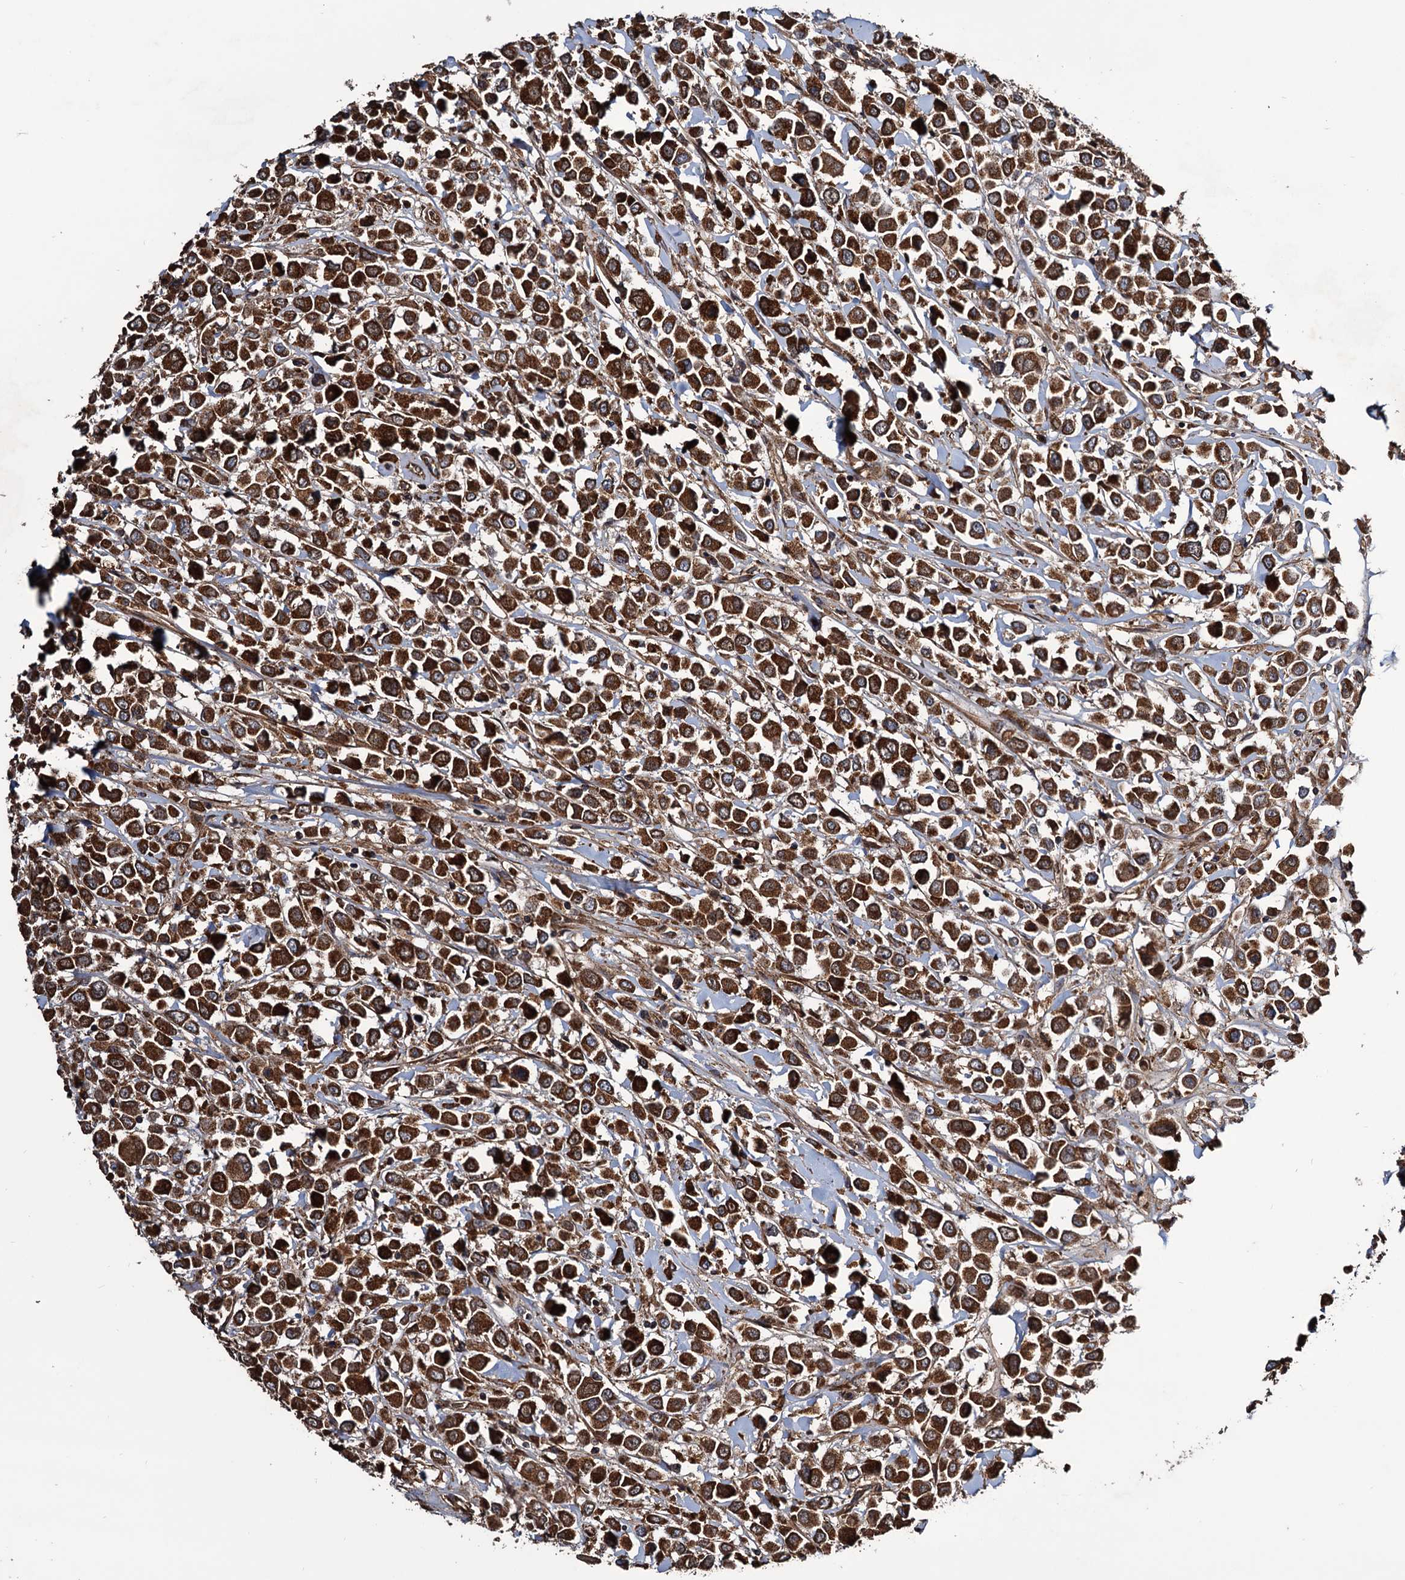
{"staining": {"intensity": "strong", "quantity": ">75%", "location": "cytoplasmic/membranous"}, "tissue": "breast cancer", "cell_type": "Tumor cells", "image_type": "cancer", "snomed": [{"axis": "morphology", "description": "Duct carcinoma"}, {"axis": "topography", "description": "Breast"}], "caption": "The immunohistochemical stain labels strong cytoplasmic/membranous expression in tumor cells of invasive ductal carcinoma (breast) tissue. The protein is shown in brown color, while the nuclei are stained blue.", "gene": "MRPL42", "patient": {"sex": "female", "age": 61}}